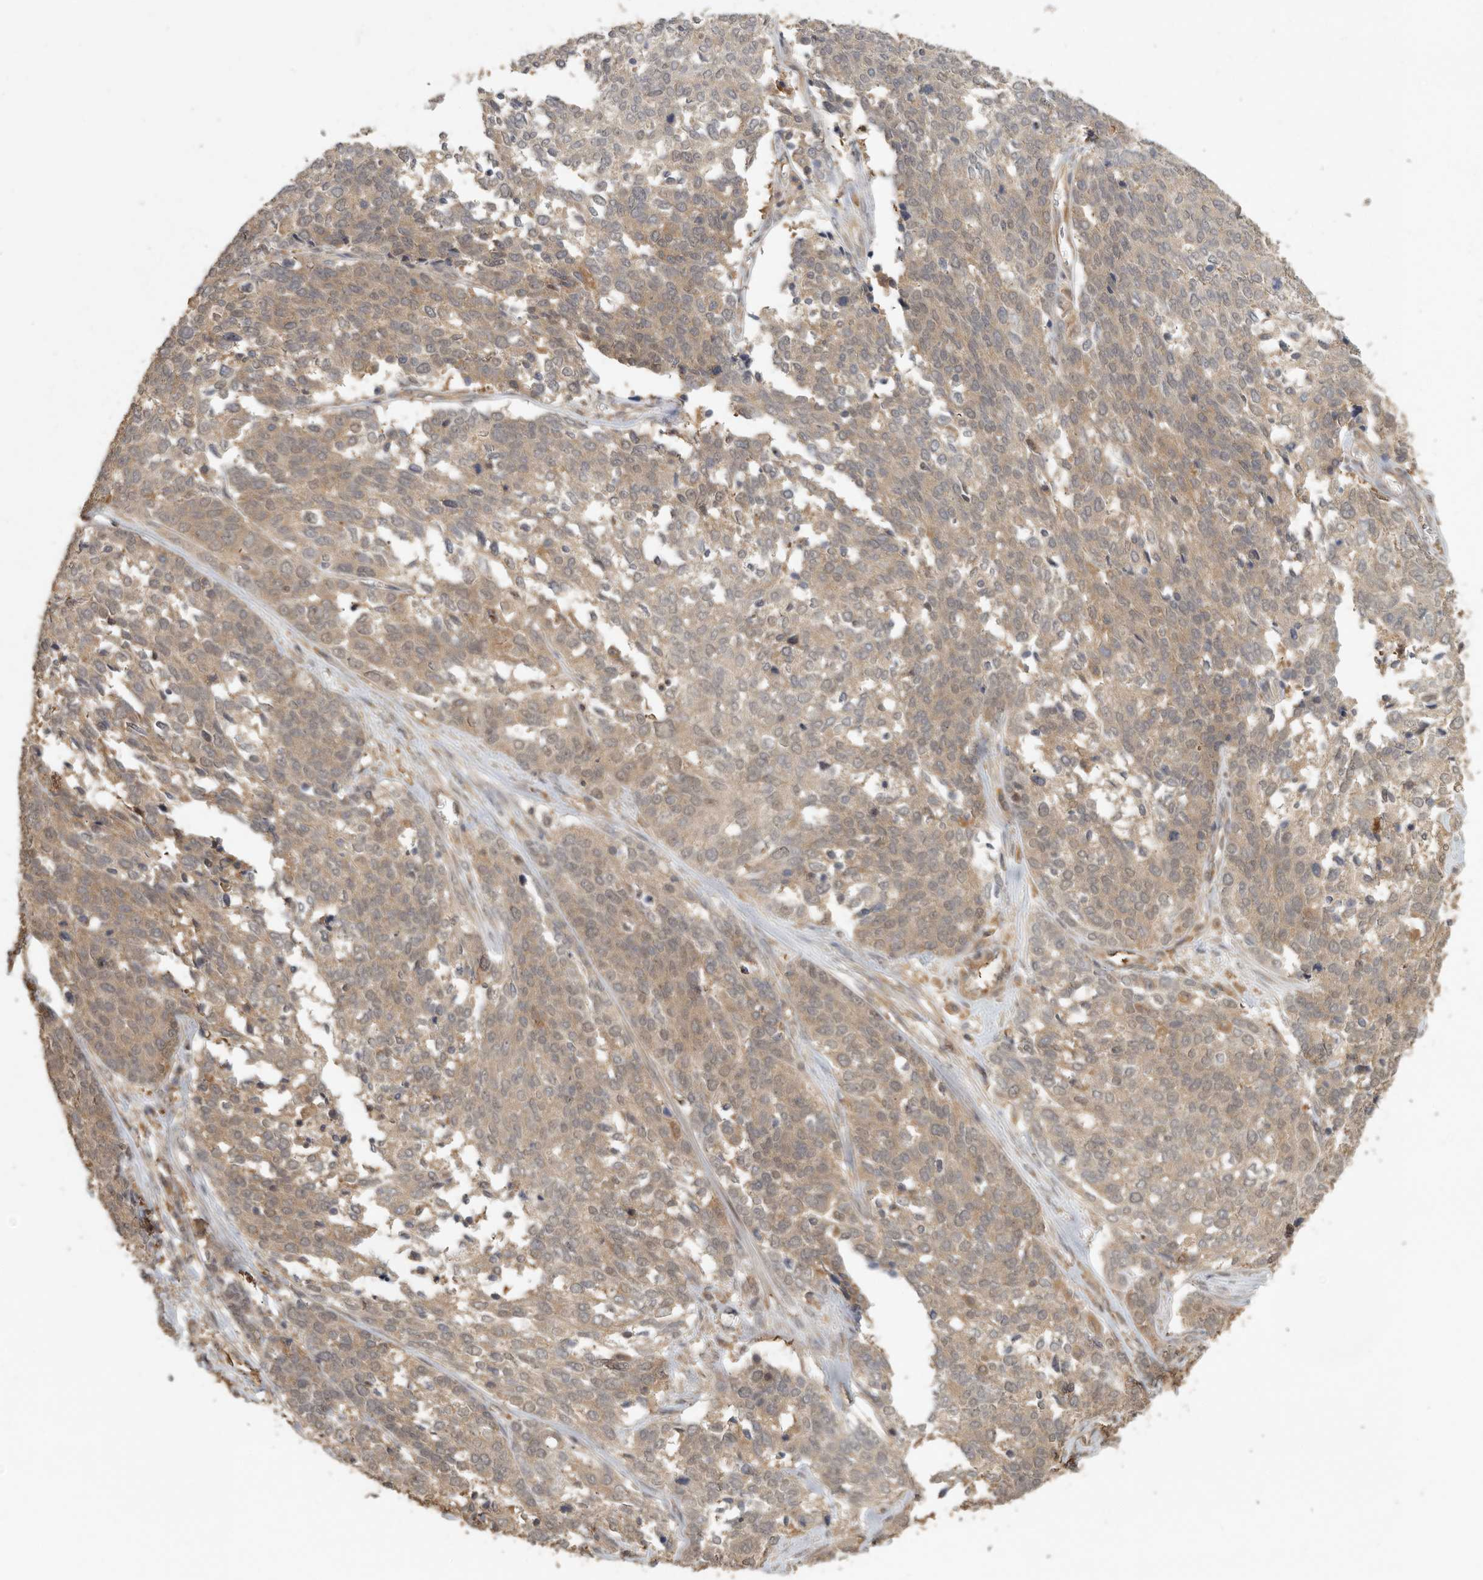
{"staining": {"intensity": "moderate", "quantity": ">75%", "location": "cytoplasmic/membranous"}, "tissue": "ovarian cancer", "cell_type": "Tumor cells", "image_type": "cancer", "snomed": [{"axis": "morphology", "description": "Cystadenocarcinoma, serous, NOS"}, {"axis": "topography", "description": "Ovary"}], "caption": "Immunohistochemistry of human serous cystadenocarcinoma (ovarian) displays medium levels of moderate cytoplasmic/membranous expression in approximately >75% of tumor cells. (DAB (3,3'-diaminobenzidine) IHC with brightfield microscopy, high magnification).", "gene": "CCT8", "patient": {"sex": "female", "age": 44}}